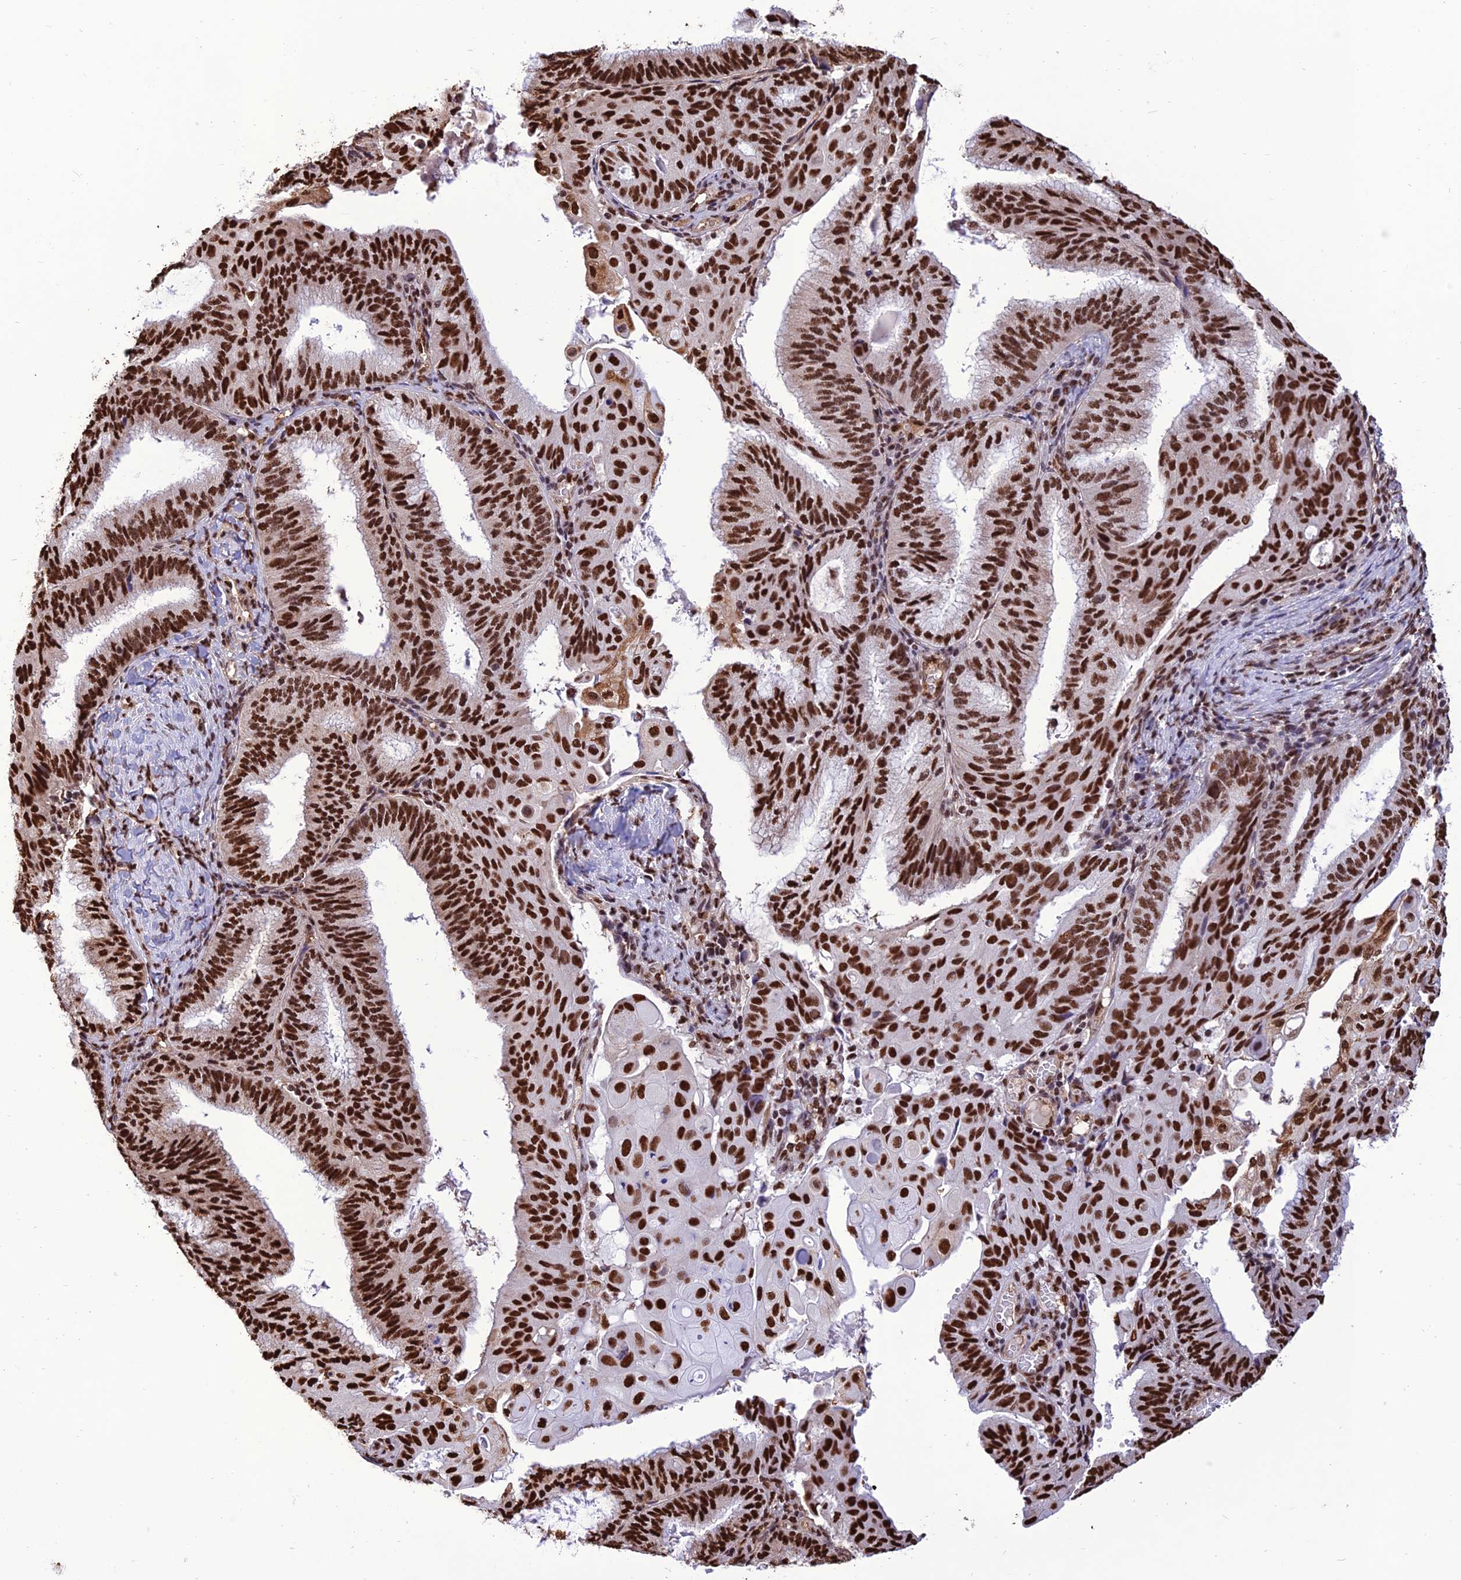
{"staining": {"intensity": "strong", "quantity": ">75%", "location": "nuclear"}, "tissue": "endometrial cancer", "cell_type": "Tumor cells", "image_type": "cancer", "snomed": [{"axis": "morphology", "description": "Adenocarcinoma, NOS"}, {"axis": "topography", "description": "Endometrium"}], "caption": "Human endometrial cancer stained with a protein marker displays strong staining in tumor cells.", "gene": "INO80E", "patient": {"sex": "female", "age": 49}}